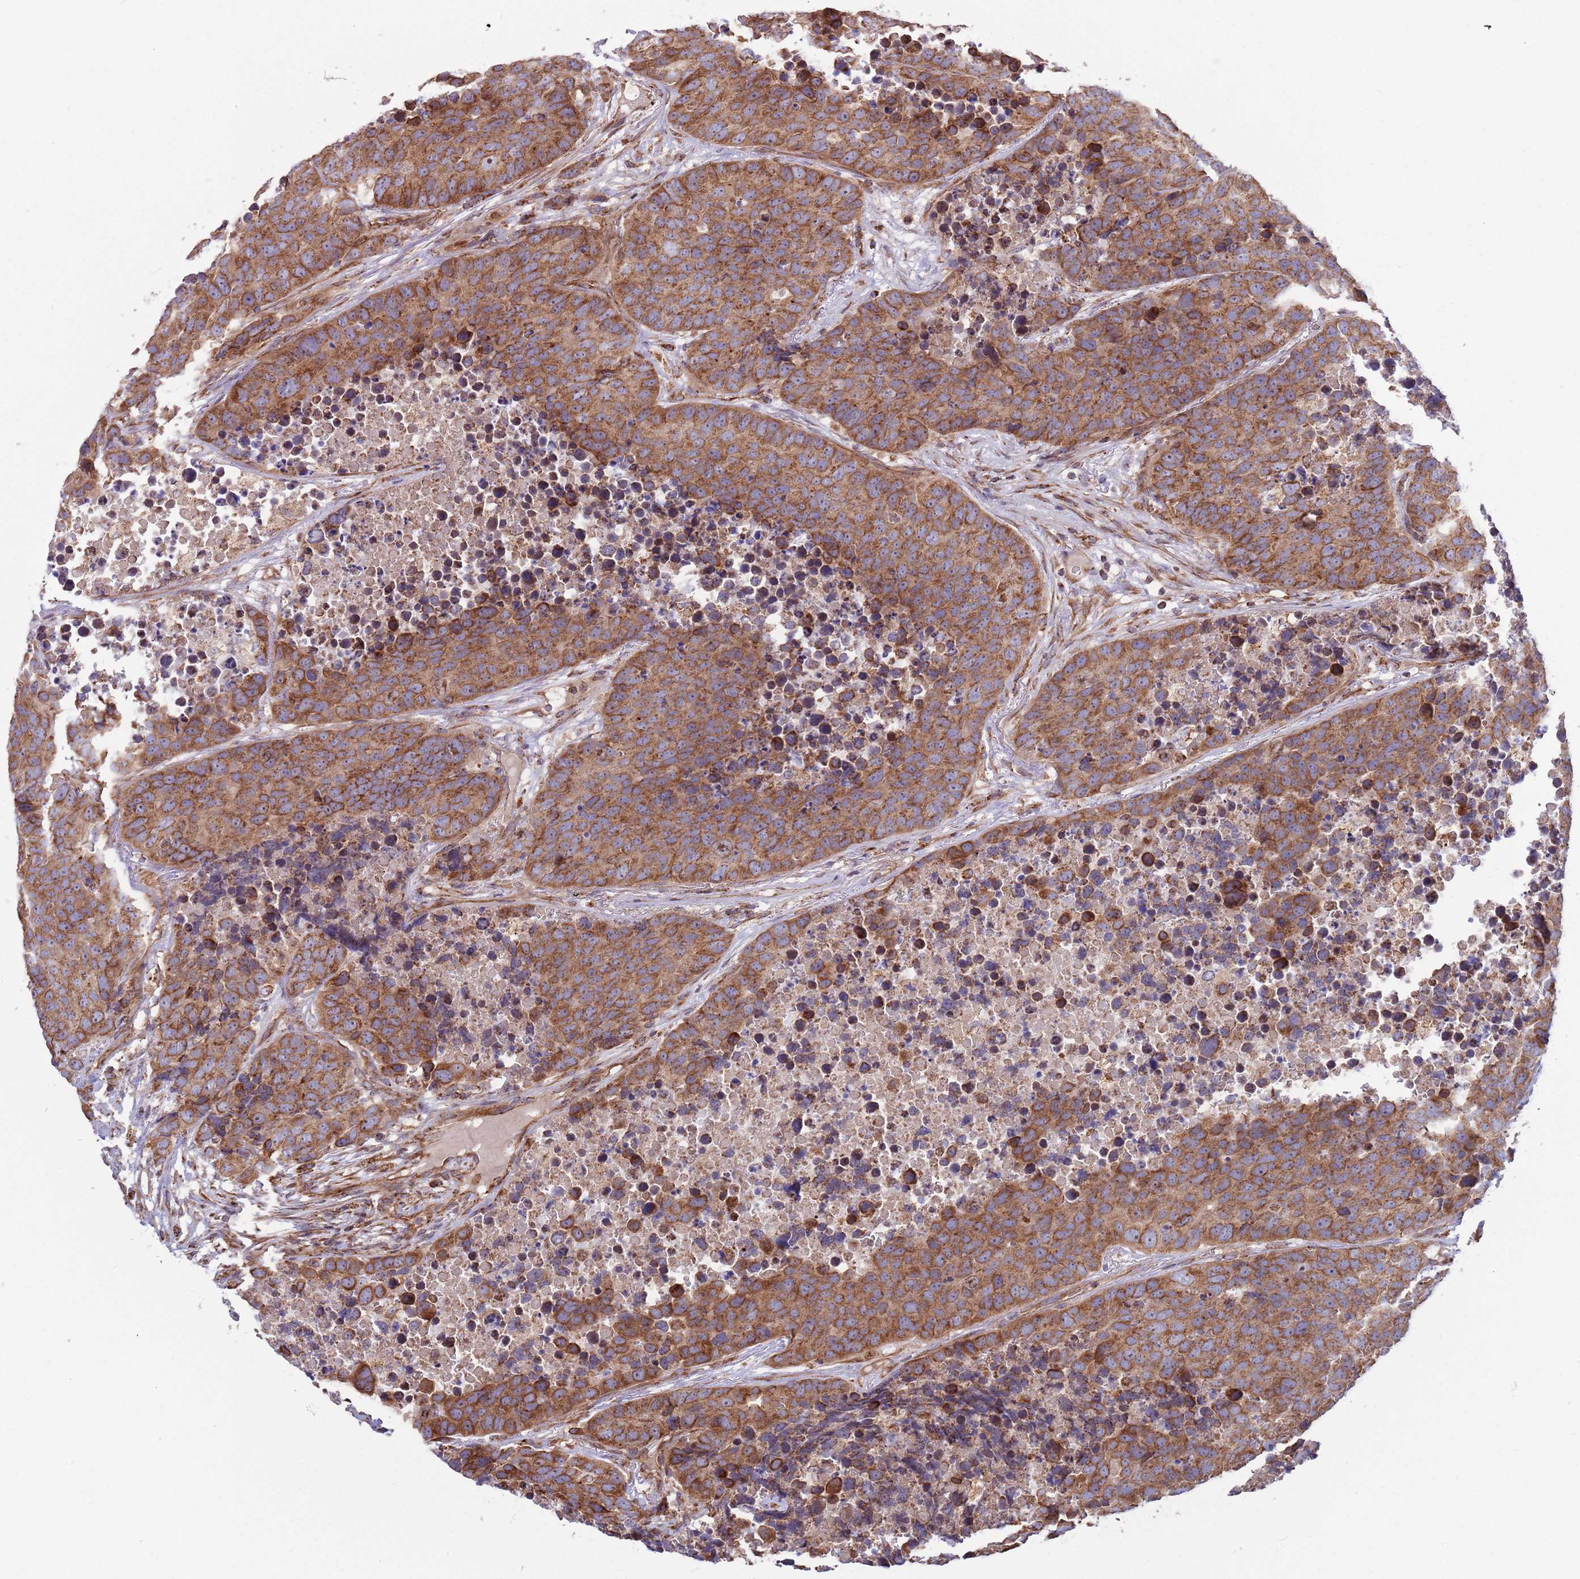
{"staining": {"intensity": "strong", "quantity": ">75%", "location": "cytoplasmic/membranous"}, "tissue": "carcinoid", "cell_type": "Tumor cells", "image_type": "cancer", "snomed": [{"axis": "morphology", "description": "Carcinoid, malignant, NOS"}, {"axis": "topography", "description": "Lung"}], "caption": "A brown stain labels strong cytoplasmic/membranous positivity of a protein in malignant carcinoid tumor cells.", "gene": "ATP5PD", "patient": {"sex": "male", "age": 60}}